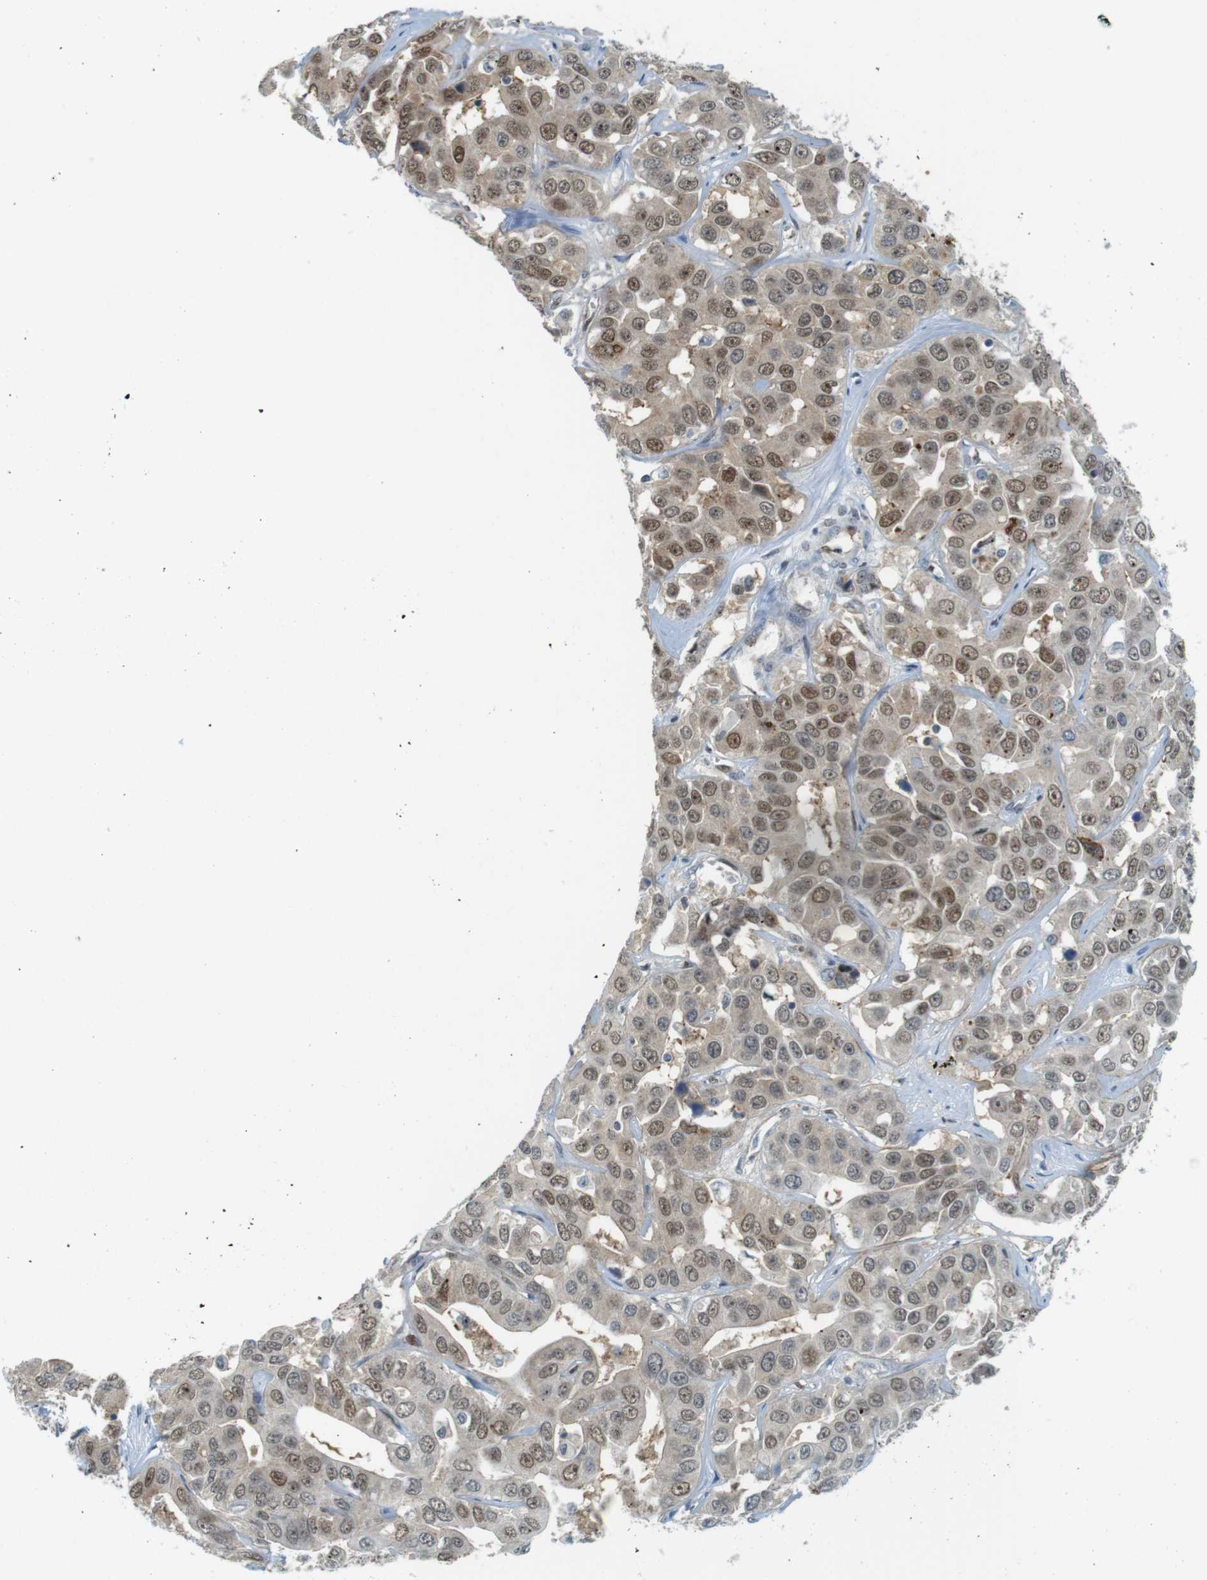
{"staining": {"intensity": "moderate", "quantity": ">75%", "location": "cytoplasmic/membranous,nuclear"}, "tissue": "liver cancer", "cell_type": "Tumor cells", "image_type": "cancer", "snomed": [{"axis": "morphology", "description": "Cholangiocarcinoma"}, {"axis": "topography", "description": "Liver"}], "caption": "Brown immunohistochemical staining in liver cancer shows moderate cytoplasmic/membranous and nuclear positivity in about >75% of tumor cells.", "gene": "UBB", "patient": {"sex": "female", "age": 52}}